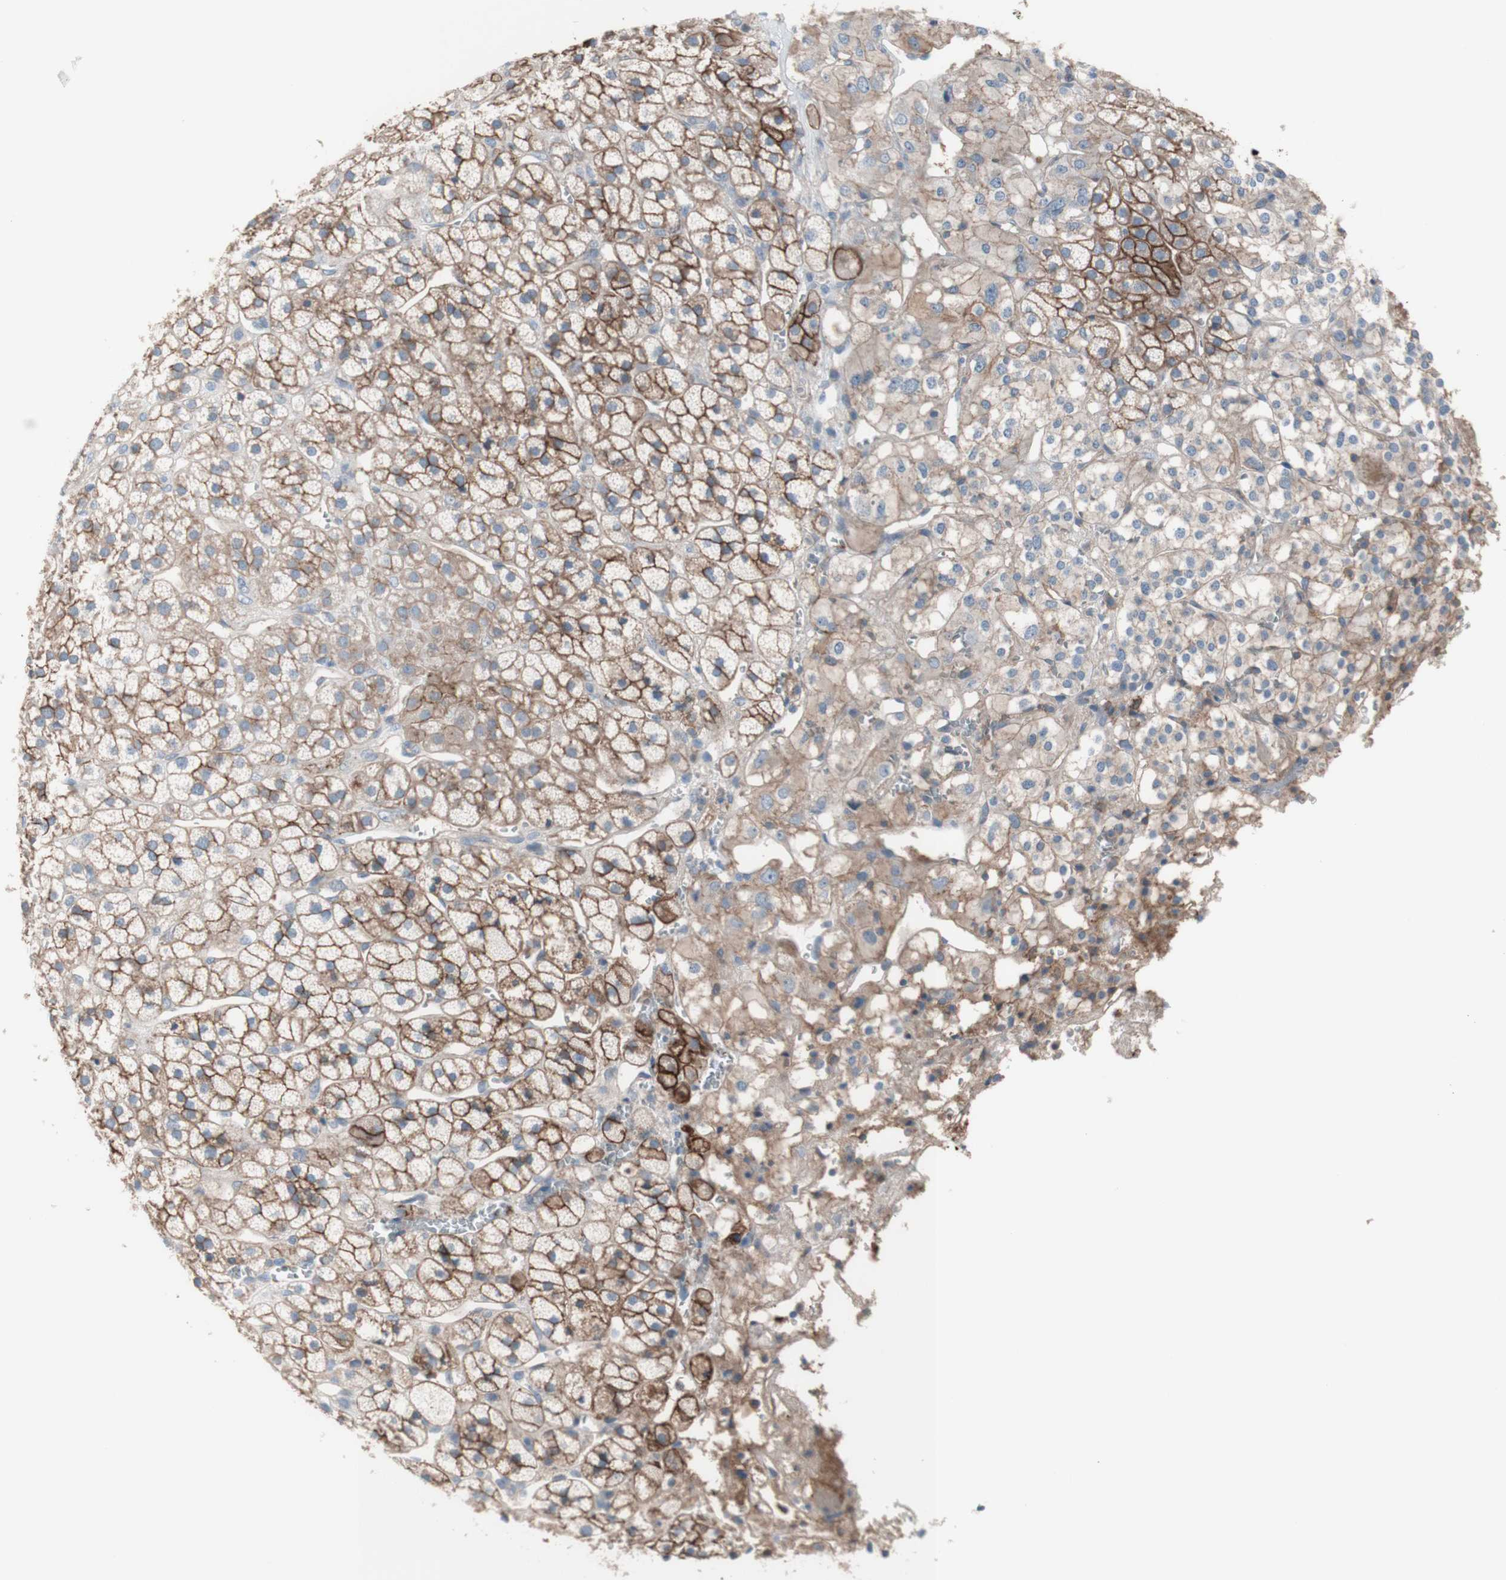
{"staining": {"intensity": "moderate", "quantity": ">75%", "location": "cytoplasmic/membranous"}, "tissue": "adrenal gland", "cell_type": "Glandular cells", "image_type": "normal", "snomed": [{"axis": "morphology", "description": "Normal tissue, NOS"}, {"axis": "topography", "description": "Adrenal gland"}], "caption": "Human adrenal gland stained for a protein (brown) demonstrates moderate cytoplasmic/membranous positive expression in approximately >75% of glandular cells.", "gene": "CD46", "patient": {"sex": "male", "age": 56}}